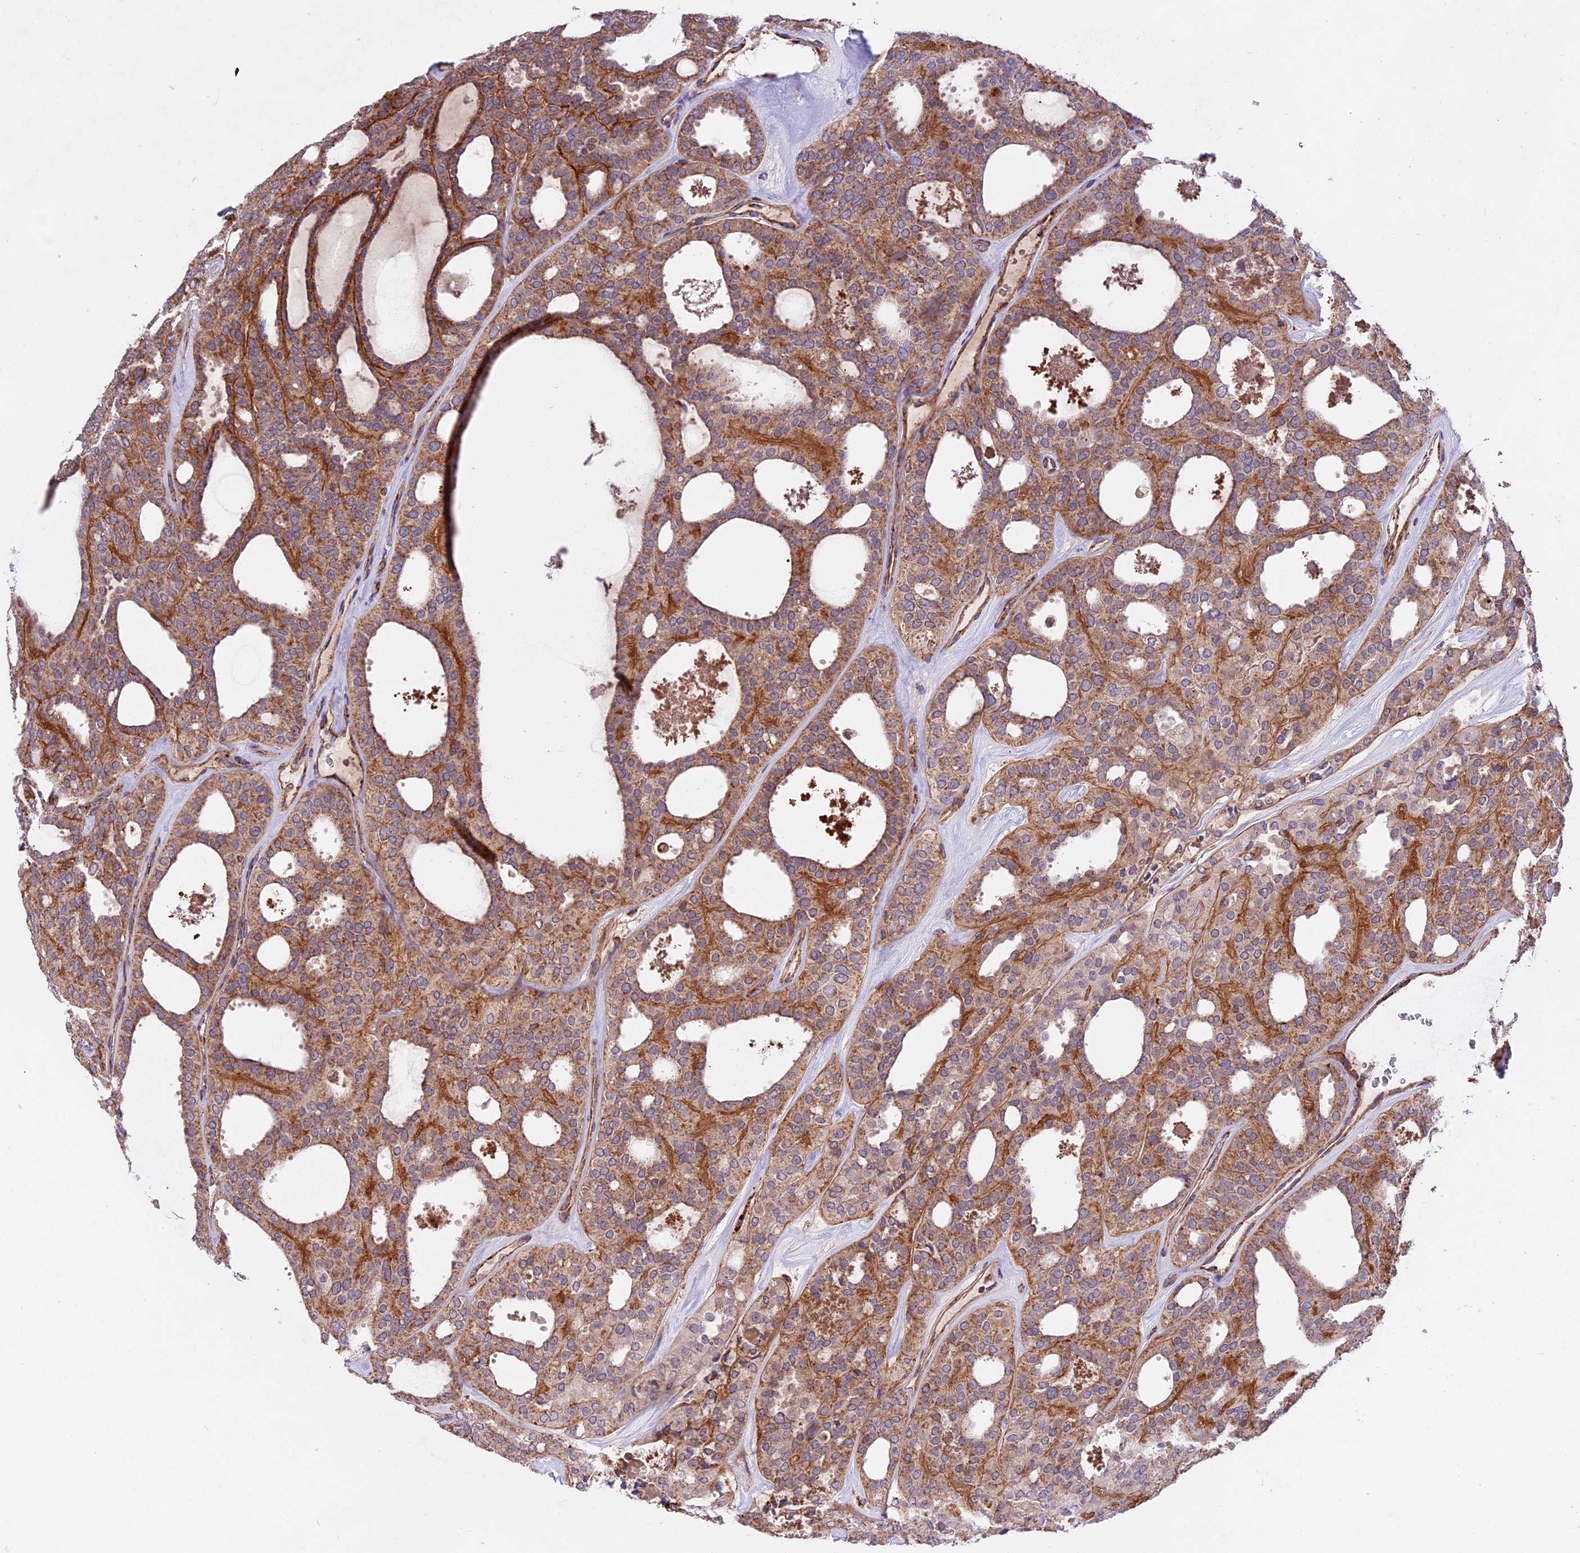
{"staining": {"intensity": "moderate", "quantity": ">75%", "location": "cytoplasmic/membranous"}, "tissue": "thyroid cancer", "cell_type": "Tumor cells", "image_type": "cancer", "snomed": [{"axis": "morphology", "description": "Follicular adenoma carcinoma, NOS"}, {"axis": "topography", "description": "Thyroid gland"}], "caption": "IHC photomicrograph of thyroid follicular adenoma carcinoma stained for a protein (brown), which demonstrates medium levels of moderate cytoplasmic/membranous expression in approximately >75% of tumor cells.", "gene": "NDUFA8", "patient": {"sex": "male", "age": 75}}